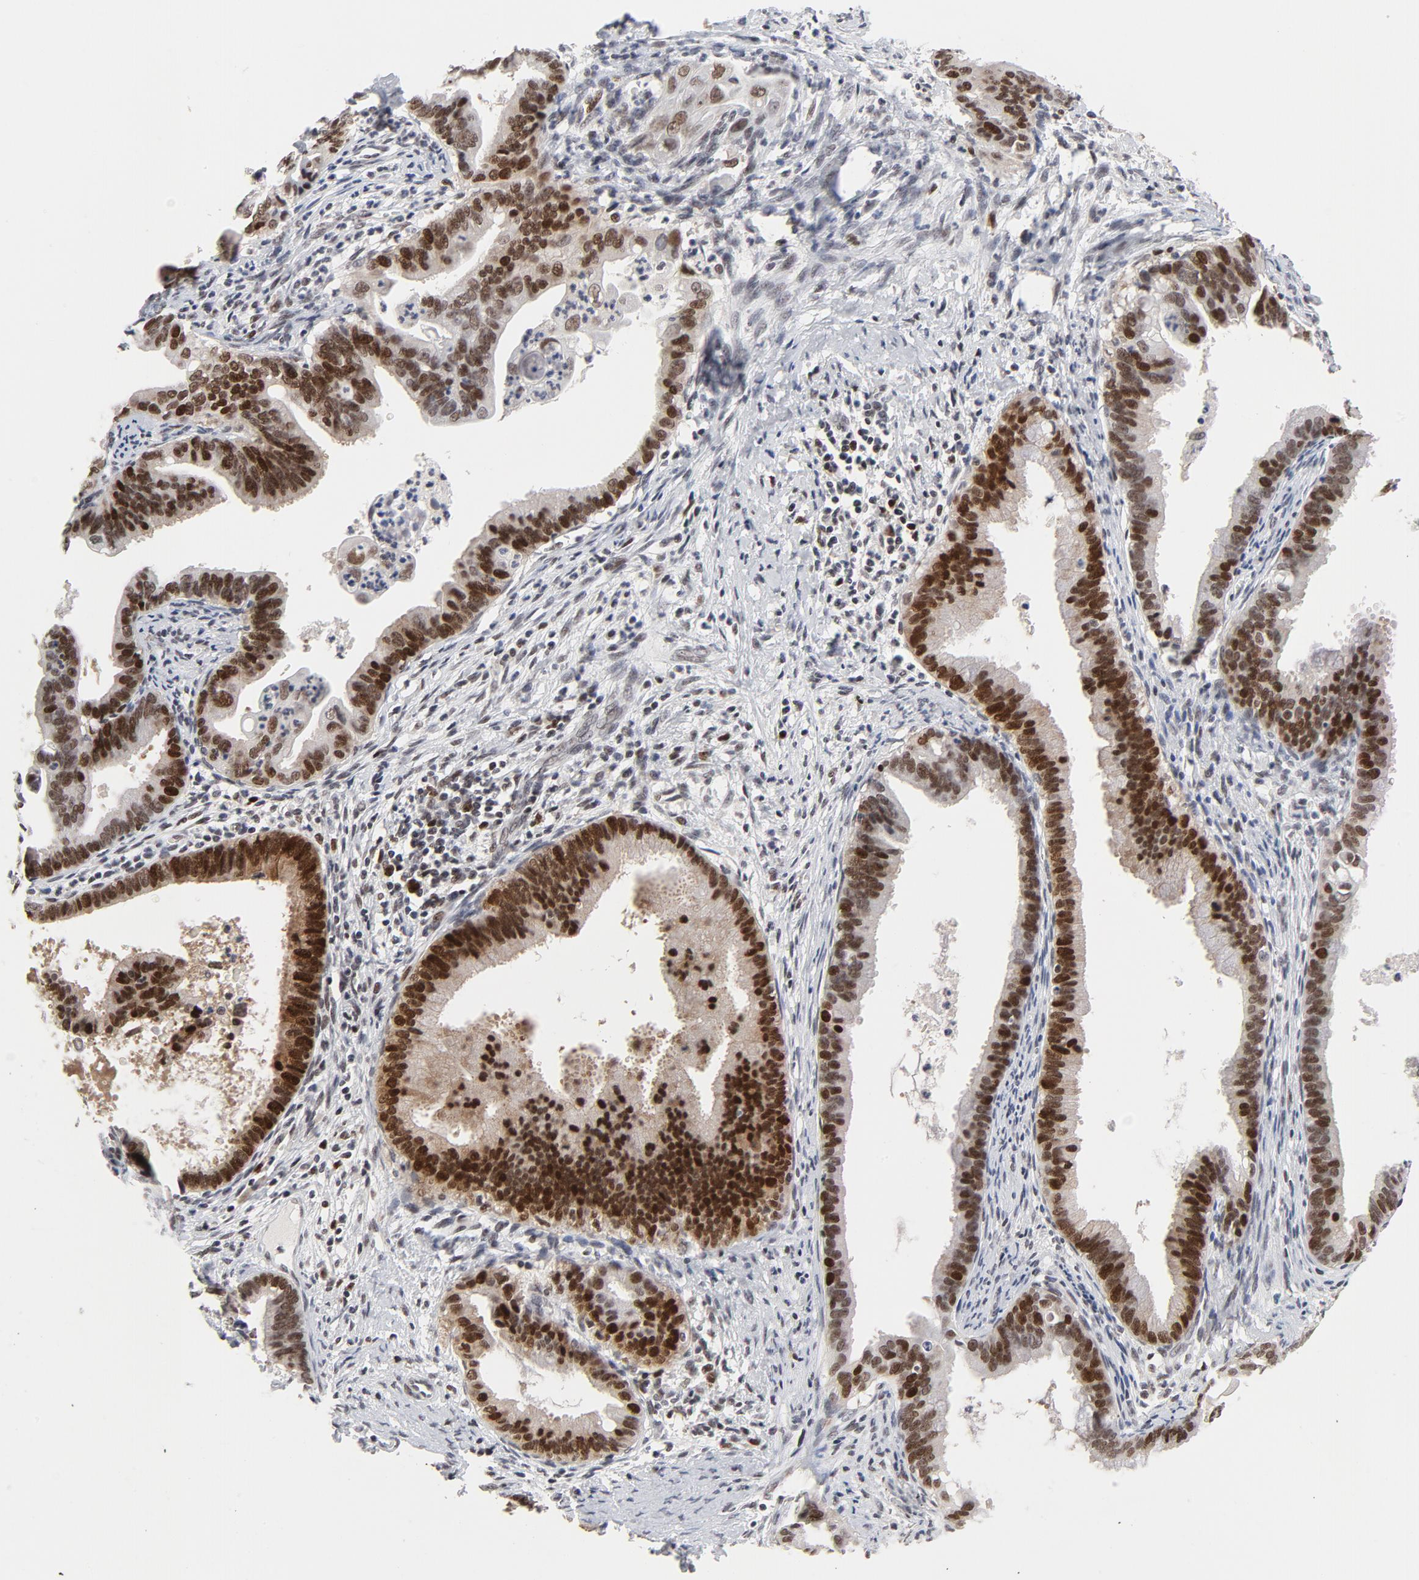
{"staining": {"intensity": "strong", "quantity": ">75%", "location": "nuclear"}, "tissue": "cervical cancer", "cell_type": "Tumor cells", "image_type": "cancer", "snomed": [{"axis": "morphology", "description": "Adenocarcinoma, NOS"}, {"axis": "topography", "description": "Cervix"}], "caption": "Cervical cancer (adenocarcinoma) was stained to show a protein in brown. There is high levels of strong nuclear positivity in about >75% of tumor cells. (DAB IHC, brown staining for protein, blue staining for nuclei).", "gene": "RFC4", "patient": {"sex": "female", "age": 47}}